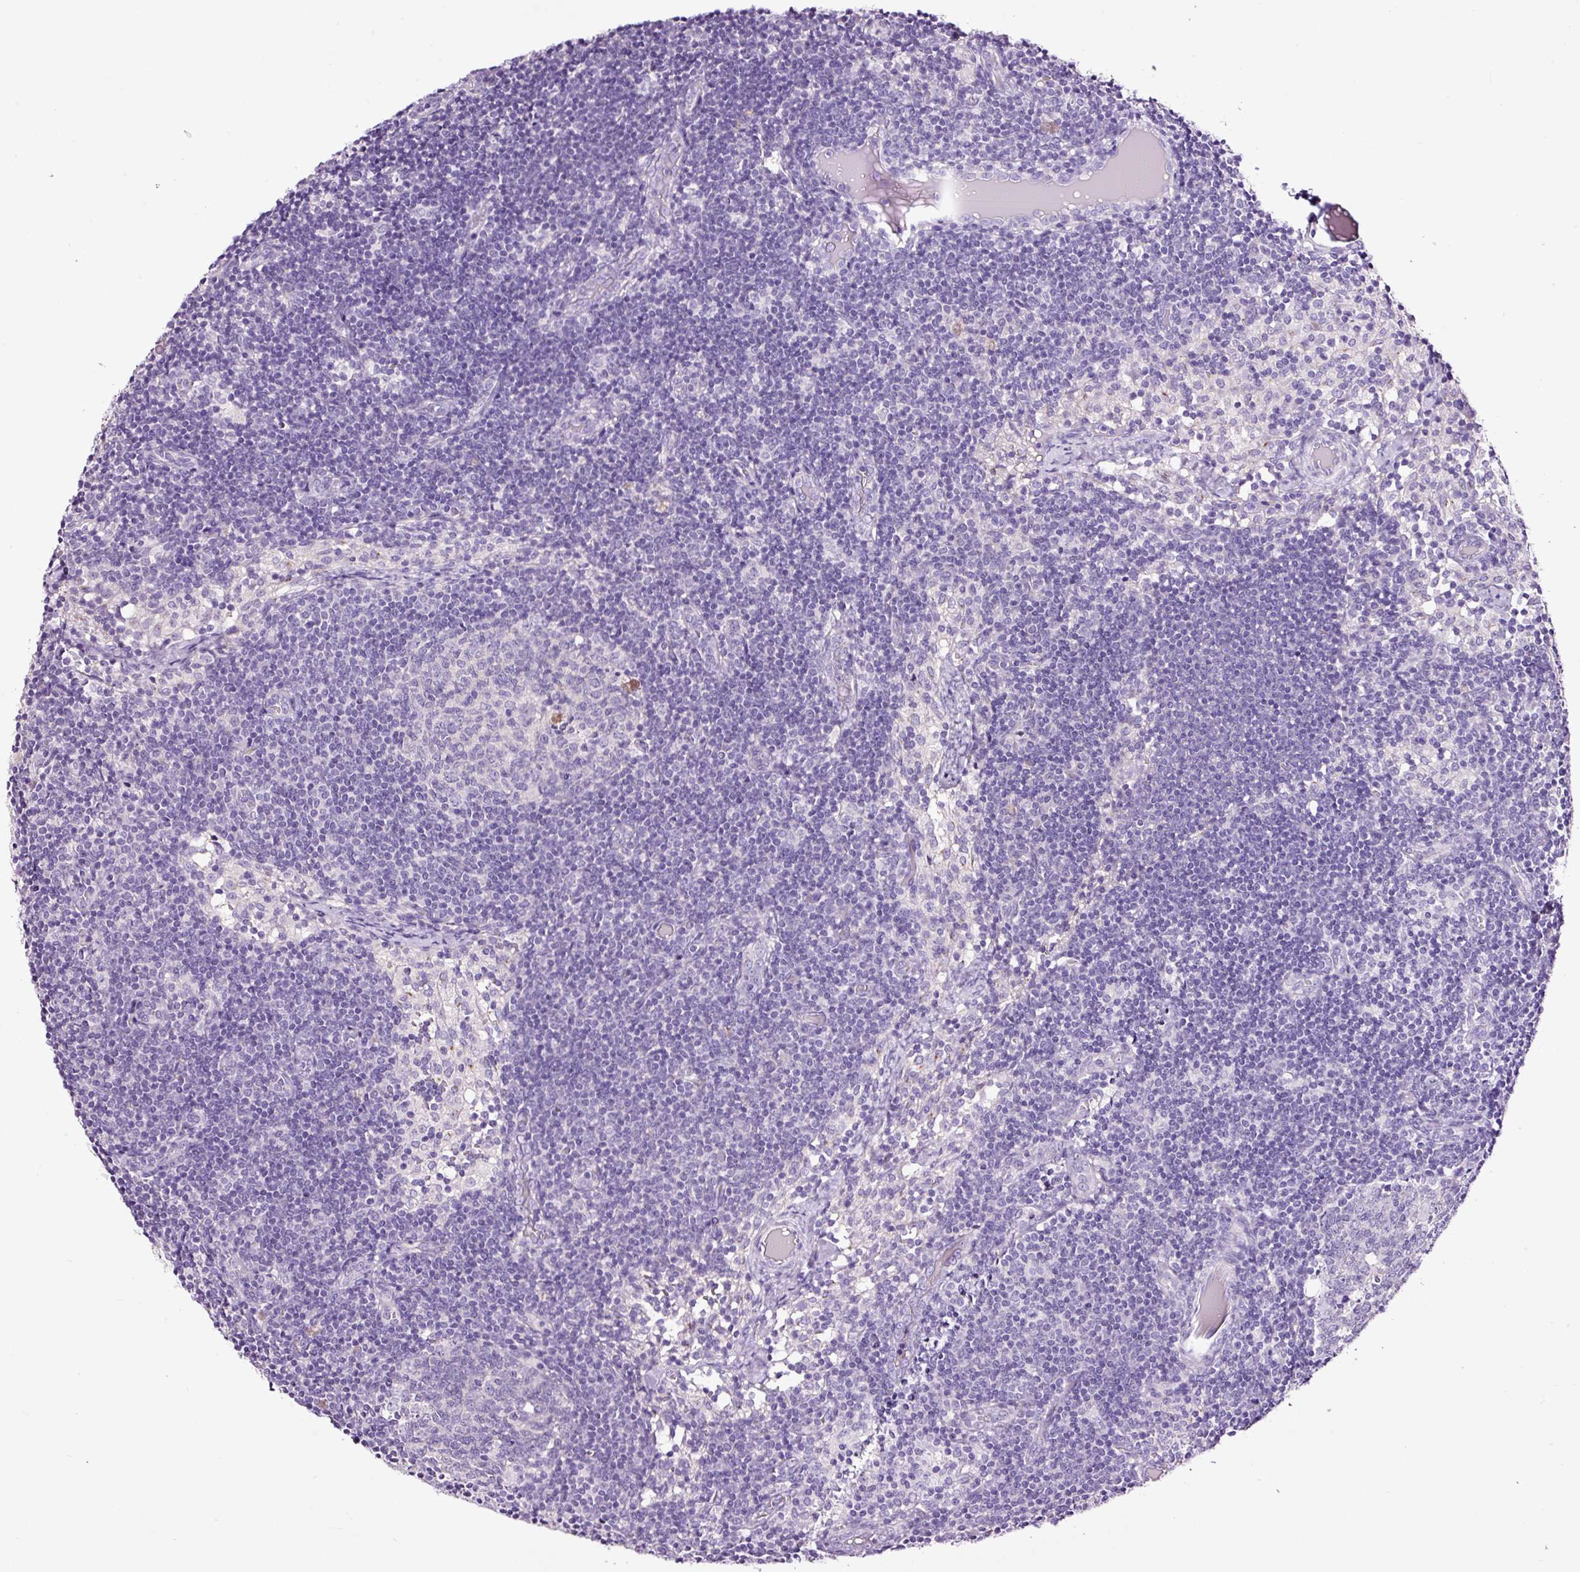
{"staining": {"intensity": "negative", "quantity": "none", "location": "none"}, "tissue": "lymph node", "cell_type": "Germinal center cells", "image_type": "normal", "snomed": [{"axis": "morphology", "description": "Normal tissue, NOS"}, {"axis": "topography", "description": "Lymph node"}], "caption": "IHC photomicrograph of unremarkable lymph node stained for a protein (brown), which demonstrates no expression in germinal center cells.", "gene": "PAM", "patient": {"sex": "female", "age": 31}}